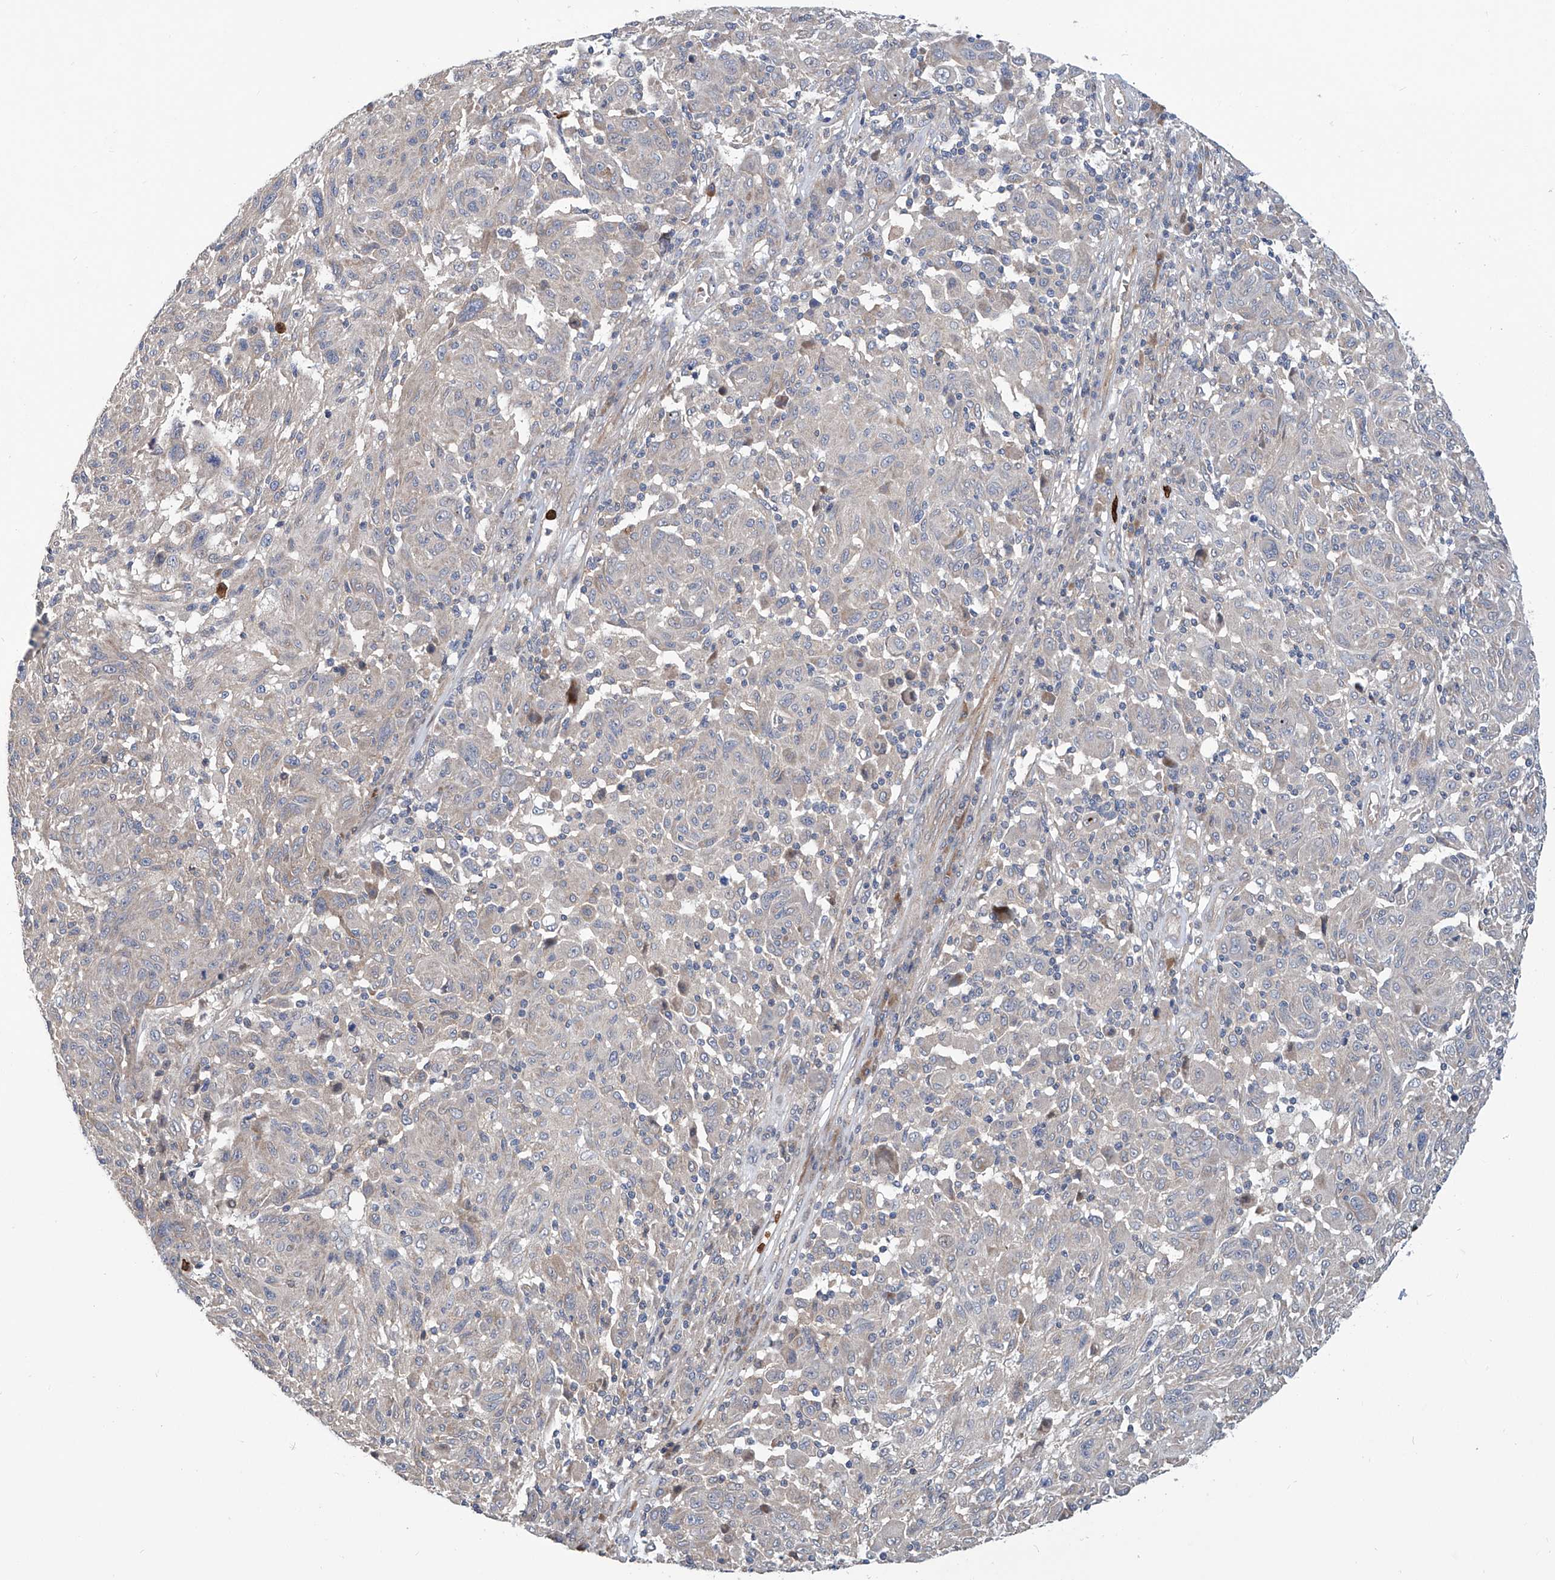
{"staining": {"intensity": "negative", "quantity": "none", "location": "none"}, "tissue": "melanoma", "cell_type": "Tumor cells", "image_type": "cancer", "snomed": [{"axis": "morphology", "description": "Malignant melanoma, NOS"}, {"axis": "topography", "description": "Skin"}], "caption": "Tumor cells are negative for brown protein staining in melanoma. The staining is performed using DAB brown chromogen with nuclei counter-stained in using hematoxylin.", "gene": "EIF2D", "patient": {"sex": "male", "age": 53}}